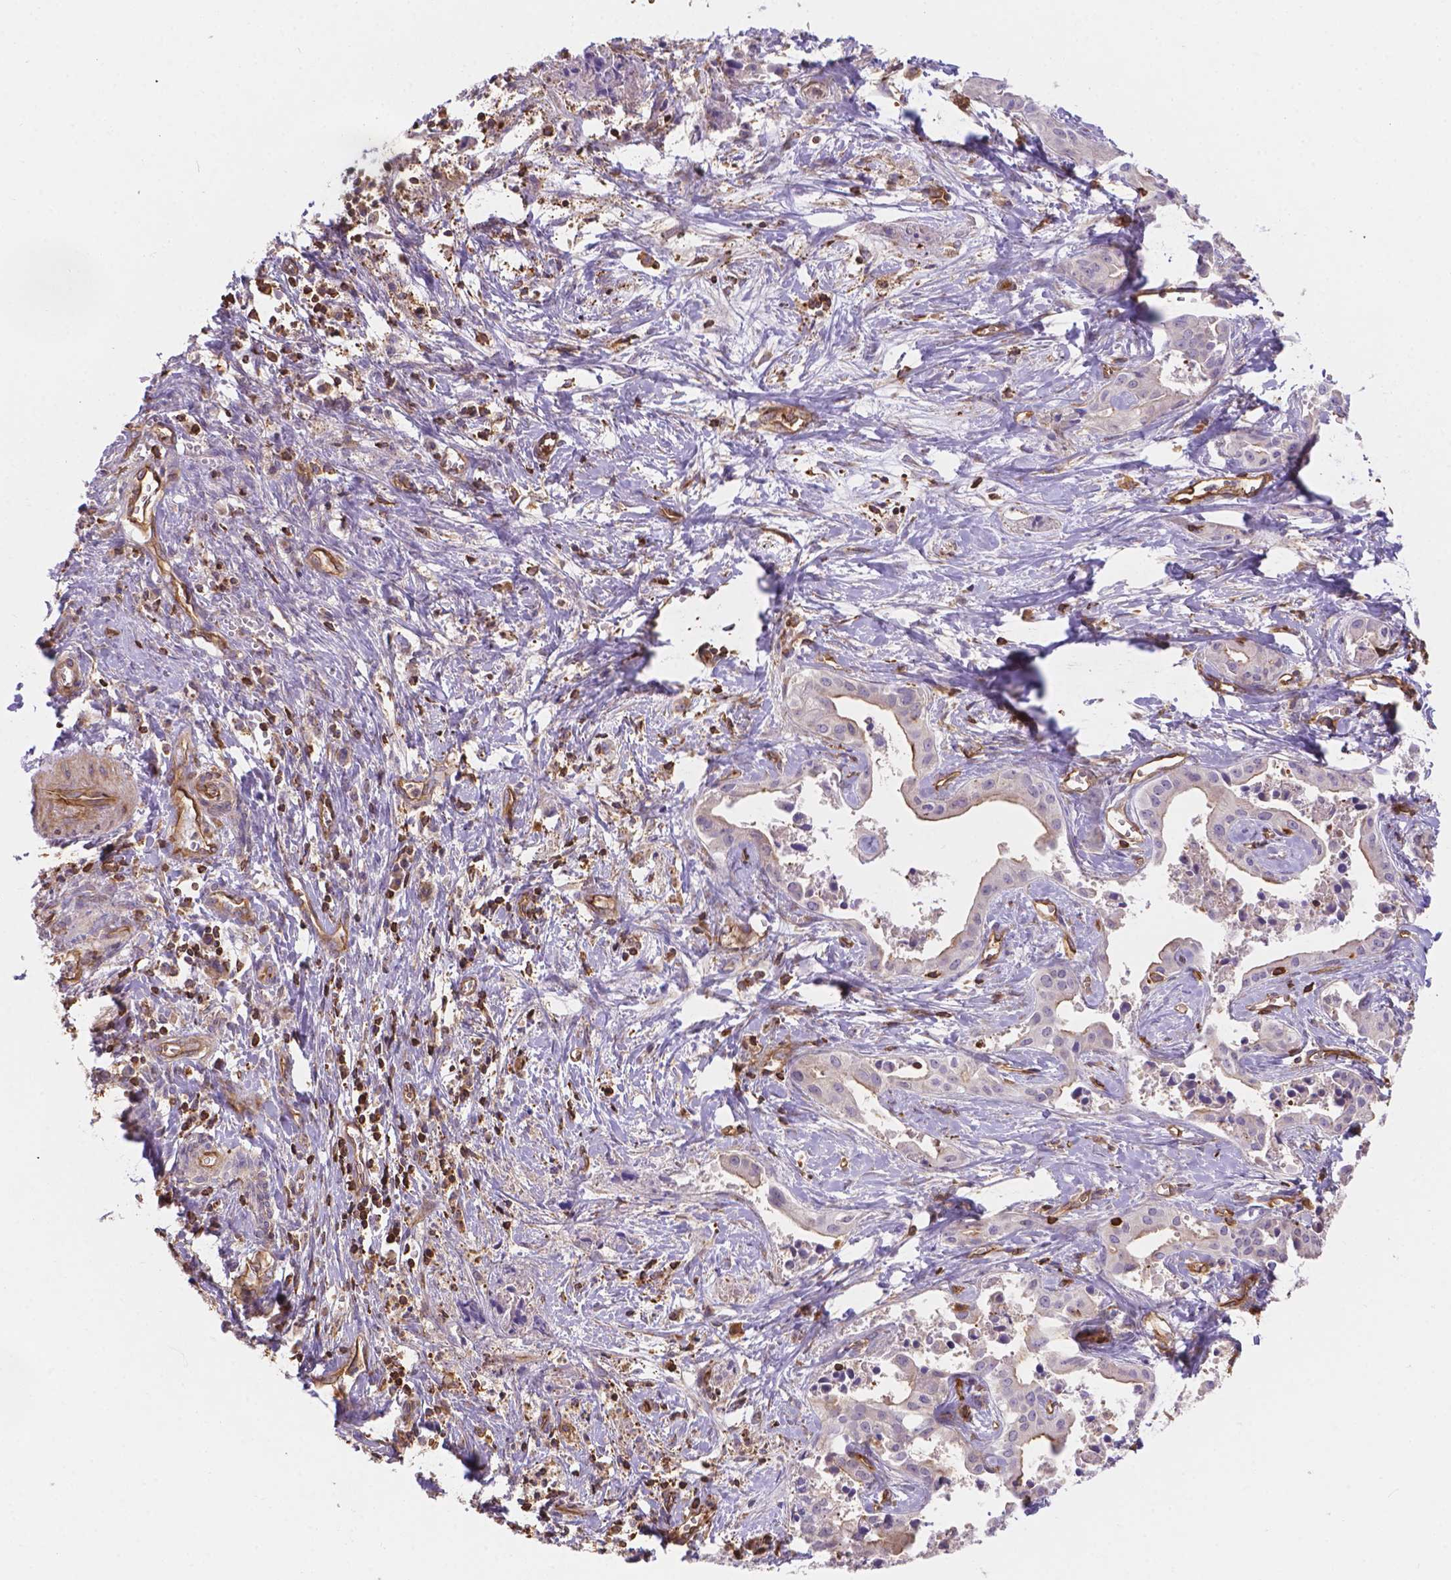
{"staining": {"intensity": "negative", "quantity": "none", "location": "none"}, "tissue": "liver cancer", "cell_type": "Tumor cells", "image_type": "cancer", "snomed": [{"axis": "morphology", "description": "Cholangiocarcinoma"}, {"axis": "topography", "description": "Liver"}], "caption": "Immunohistochemistry (IHC) photomicrograph of neoplastic tissue: liver cholangiocarcinoma stained with DAB (3,3'-diaminobenzidine) demonstrates no significant protein positivity in tumor cells.", "gene": "DMWD", "patient": {"sex": "female", "age": 65}}